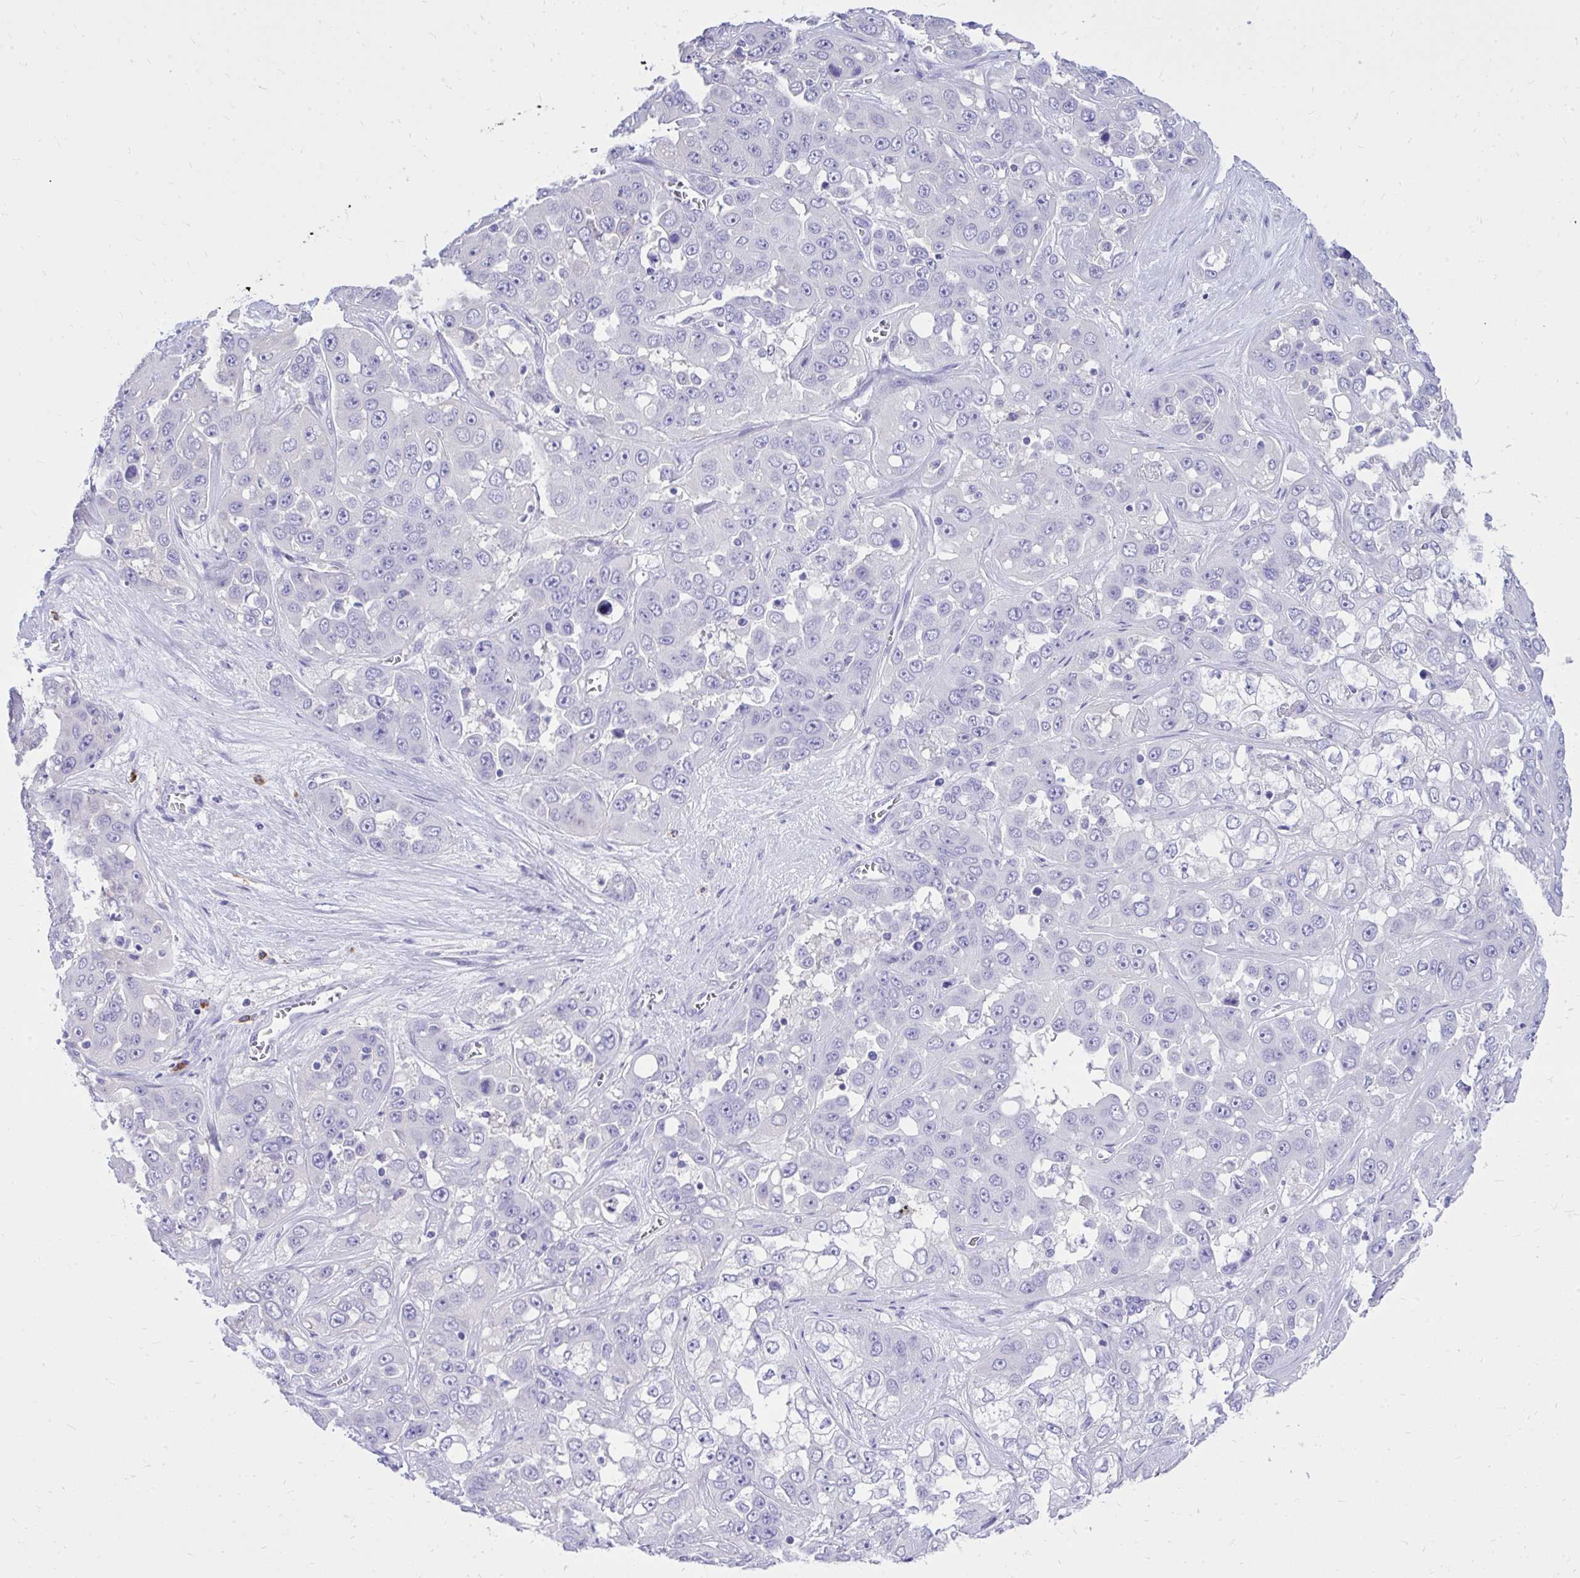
{"staining": {"intensity": "negative", "quantity": "none", "location": "none"}, "tissue": "liver cancer", "cell_type": "Tumor cells", "image_type": "cancer", "snomed": [{"axis": "morphology", "description": "Cholangiocarcinoma"}, {"axis": "topography", "description": "Liver"}], "caption": "Immunohistochemistry photomicrograph of neoplastic tissue: liver cancer (cholangiocarcinoma) stained with DAB (3,3'-diaminobenzidine) exhibits no significant protein expression in tumor cells. (DAB (3,3'-diaminobenzidine) immunohistochemistry with hematoxylin counter stain).", "gene": "PSD", "patient": {"sex": "female", "age": 52}}